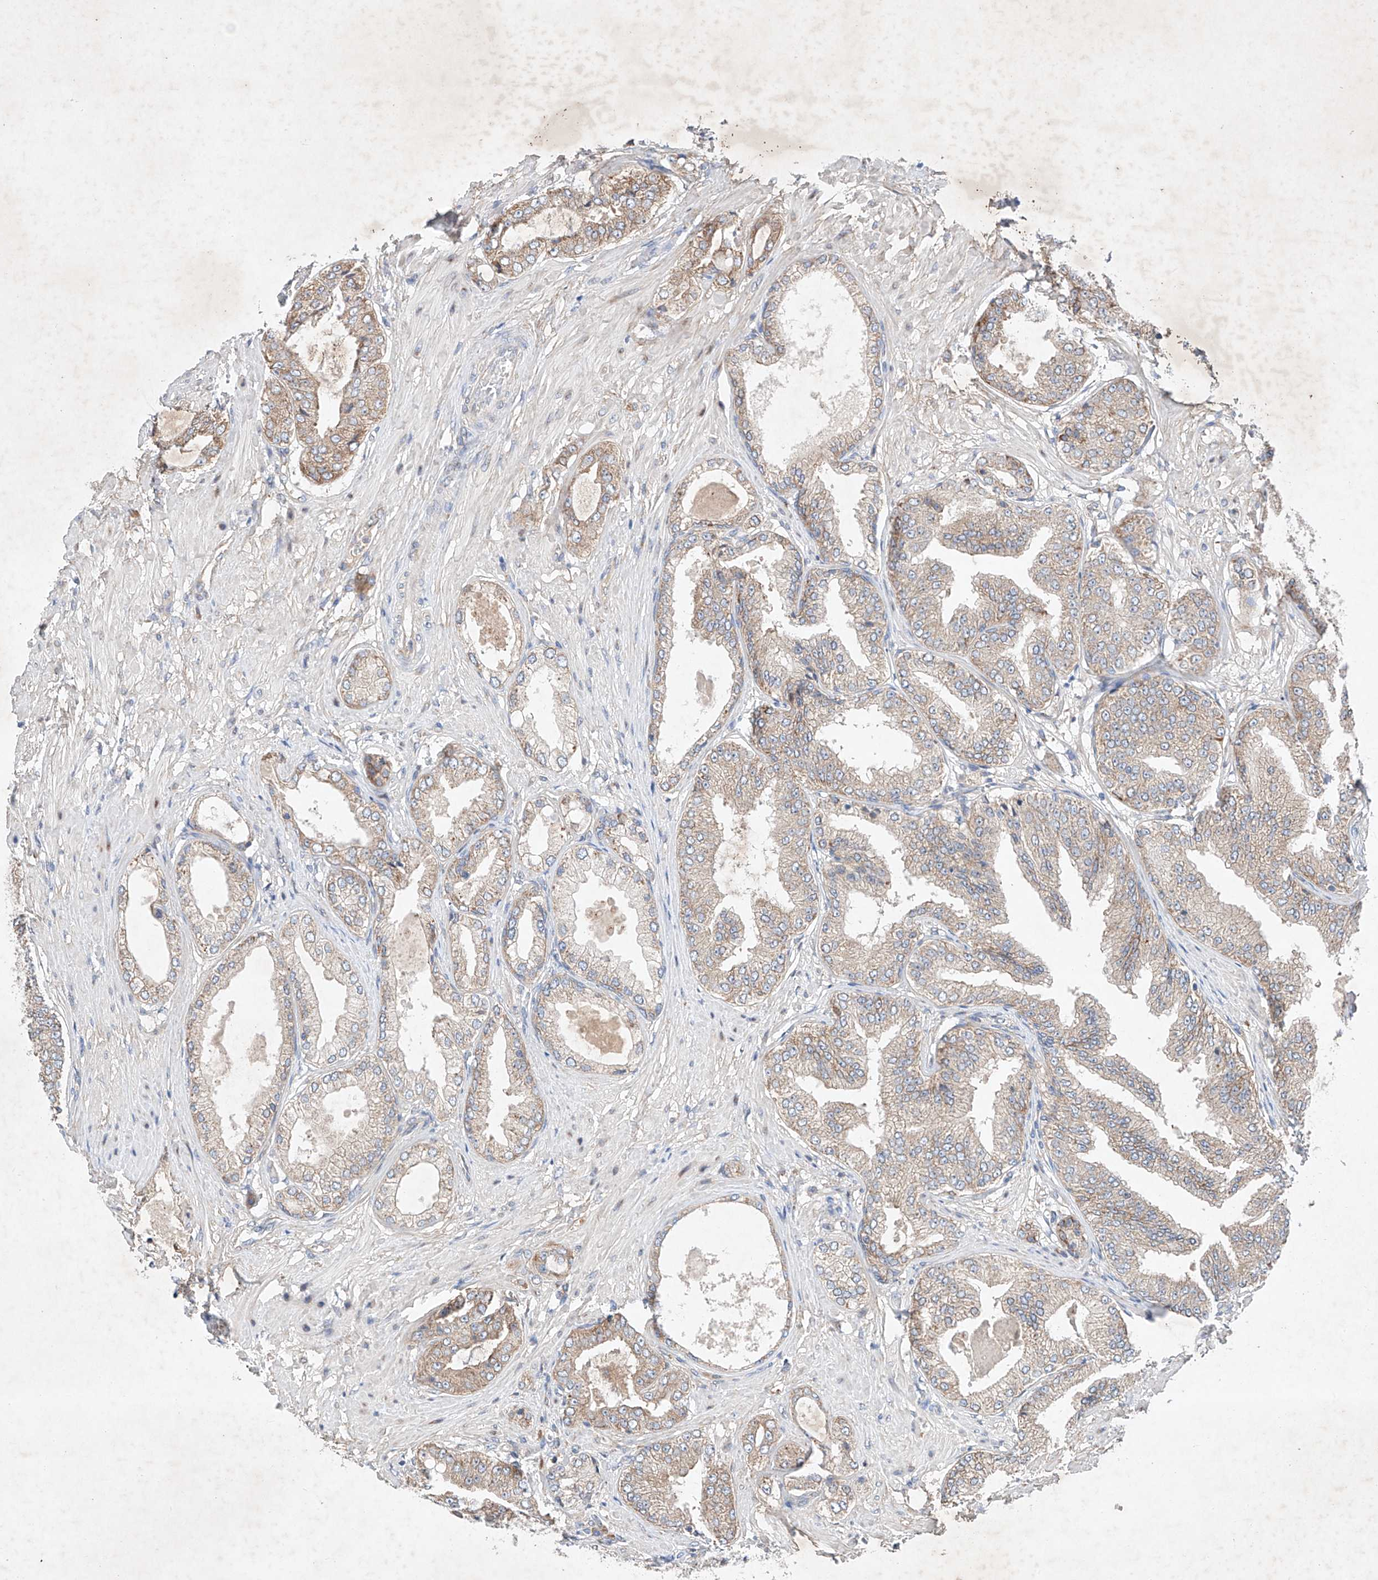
{"staining": {"intensity": "weak", "quantity": ">75%", "location": "cytoplasmic/membranous"}, "tissue": "prostate cancer", "cell_type": "Tumor cells", "image_type": "cancer", "snomed": [{"axis": "morphology", "description": "Adenocarcinoma, Low grade"}, {"axis": "topography", "description": "Prostate"}], "caption": "This micrograph demonstrates immunohistochemistry (IHC) staining of prostate cancer (adenocarcinoma (low-grade)), with low weak cytoplasmic/membranous expression in about >75% of tumor cells.", "gene": "FASTK", "patient": {"sex": "male", "age": 63}}